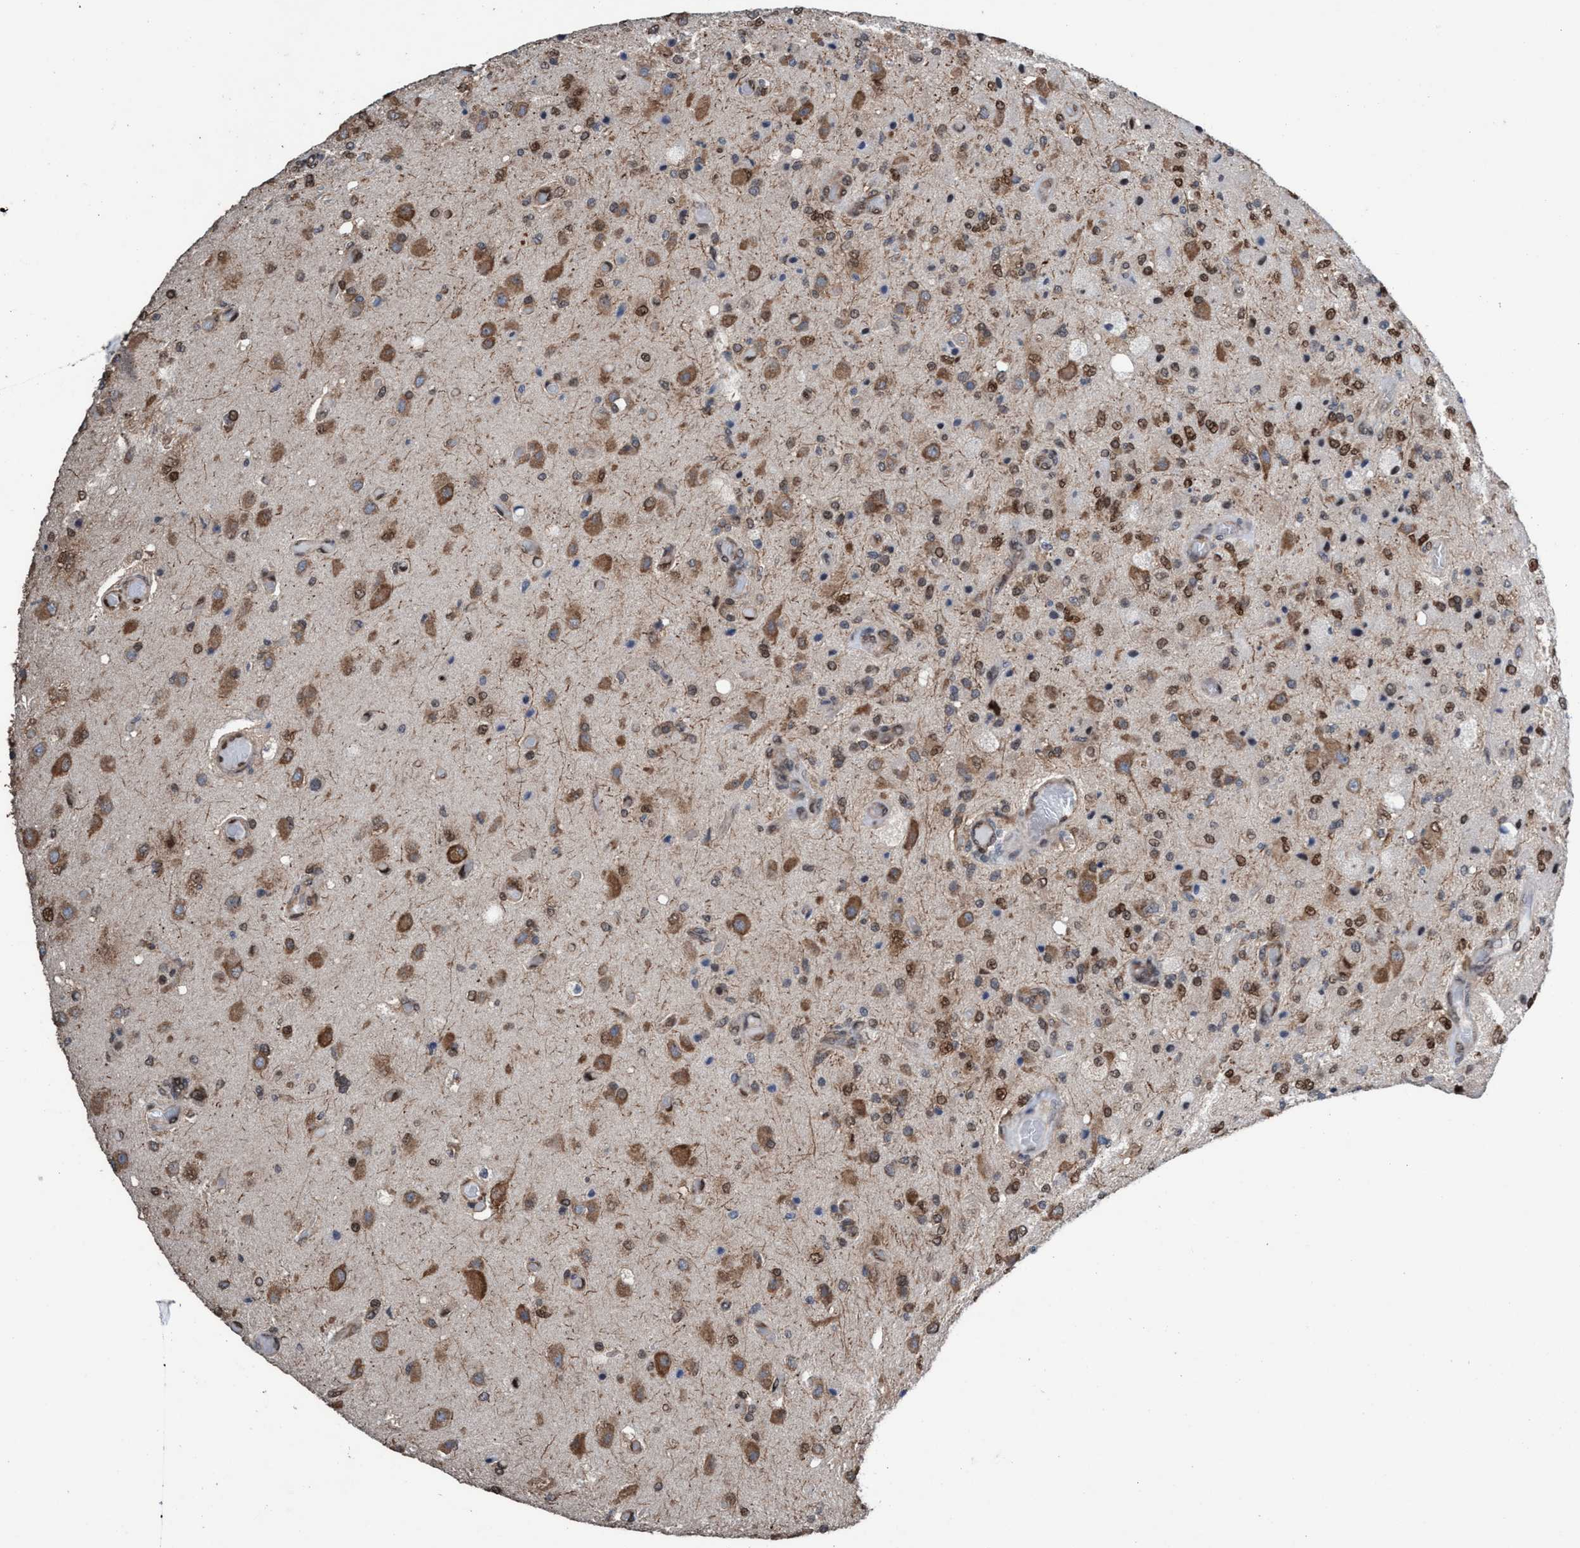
{"staining": {"intensity": "moderate", "quantity": ">75%", "location": "cytoplasmic/membranous,nuclear"}, "tissue": "glioma", "cell_type": "Tumor cells", "image_type": "cancer", "snomed": [{"axis": "morphology", "description": "Normal tissue, NOS"}, {"axis": "morphology", "description": "Glioma, malignant, High grade"}, {"axis": "topography", "description": "Cerebral cortex"}], "caption": "Moderate cytoplasmic/membranous and nuclear positivity is seen in approximately >75% of tumor cells in glioma.", "gene": "METAP2", "patient": {"sex": "male", "age": 77}}